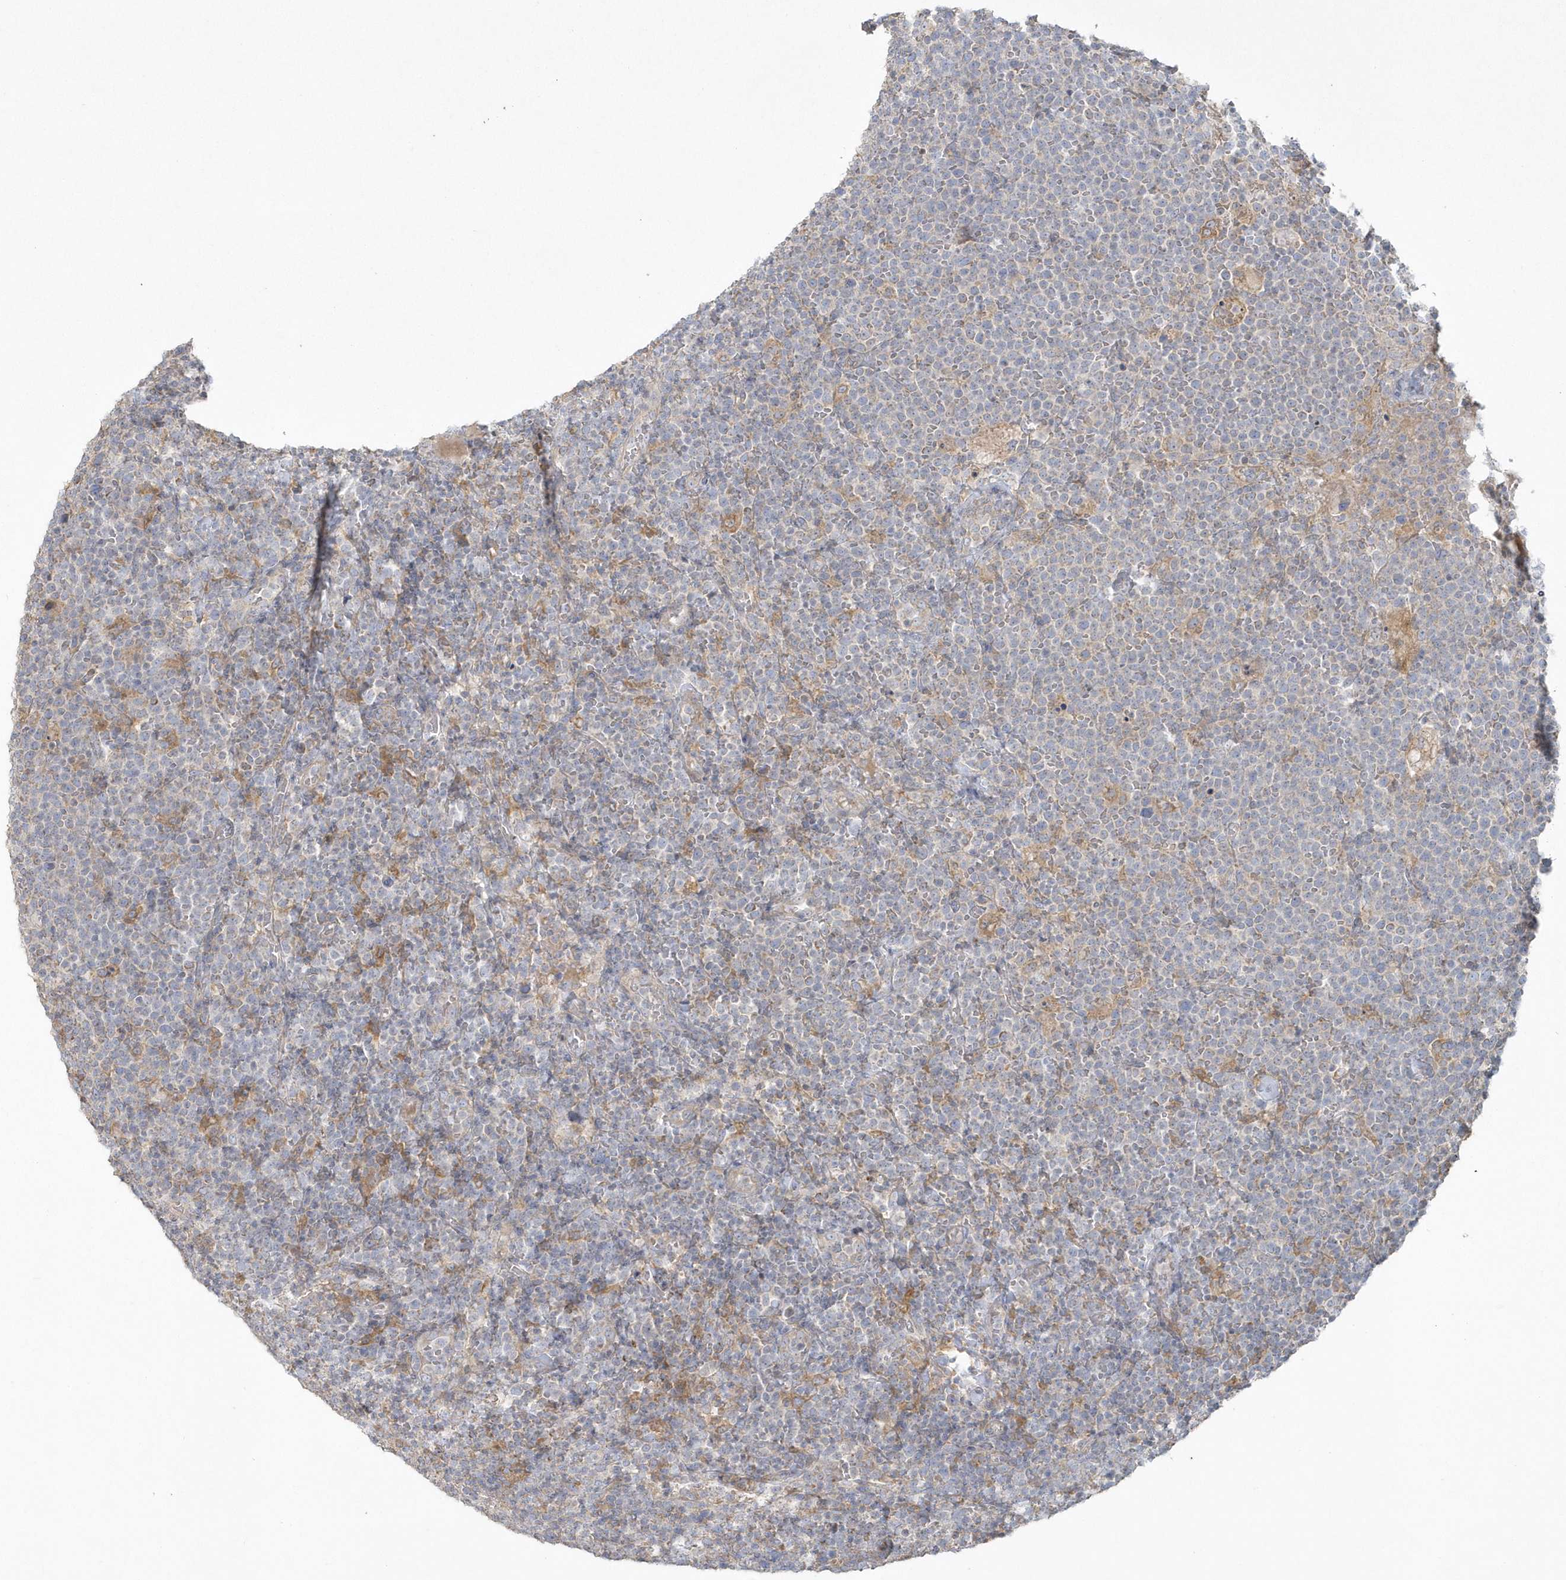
{"staining": {"intensity": "negative", "quantity": "none", "location": "none"}, "tissue": "lymphoma", "cell_type": "Tumor cells", "image_type": "cancer", "snomed": [{"axis": "morphology", "description": "Malignant lymphoma, non-Hodgkin's type, High grade"}, {"axis": "topography", "description": "Lymph node"}], "caption": "High power microscopy photomicrograph of an IHC histopathology image of high-grade malignant lymphoma, non-Hodgkin's type, revealing no significant positivity in tumor cells.", "gene": "BLTP3A", "patient": {"sex": "male", "age": 61}}